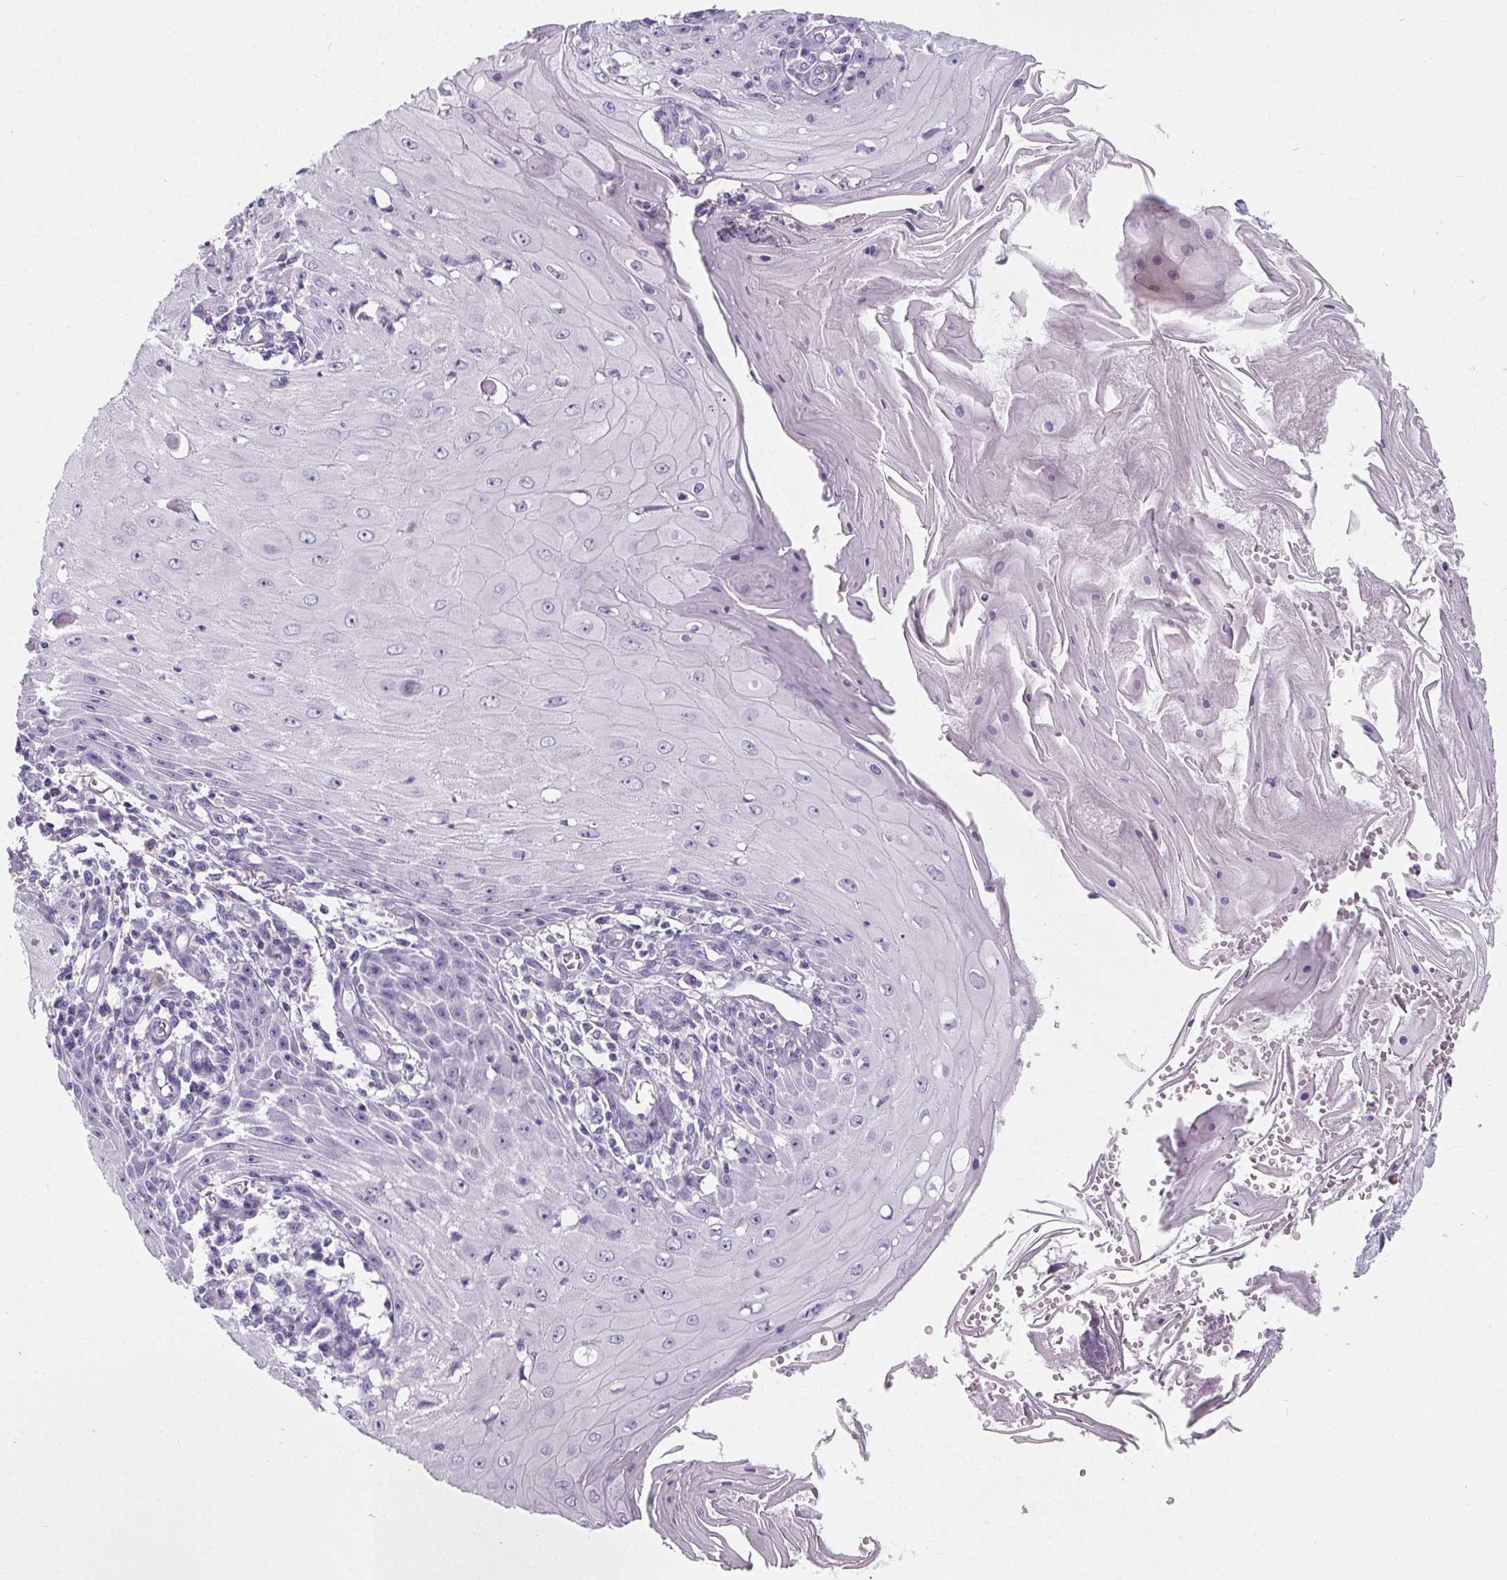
{"staining": {"intensity": "negative", "quantity": "none", "location": "none"}, "tissue": "skin cancer", "cell_type": "Tumor cells", "image_type": "cancer", "snomed": [{"axis": "morphology", "description": "Squamous cell carcinoma, NOS"}, {"axis": "topography", "description": "Skin"}], "caption": "An immunohistochemistry image of skin cancer is shown. There is no staining in tumor cells of skin cancer. The staining was performed using DAB to visualize the protein expression in brown, while the nuclei were stained in blue with hematoxylin (Magnification: 20x).", "gene": "ADRB1", "patient": {"sex": "female", "age": 73}}